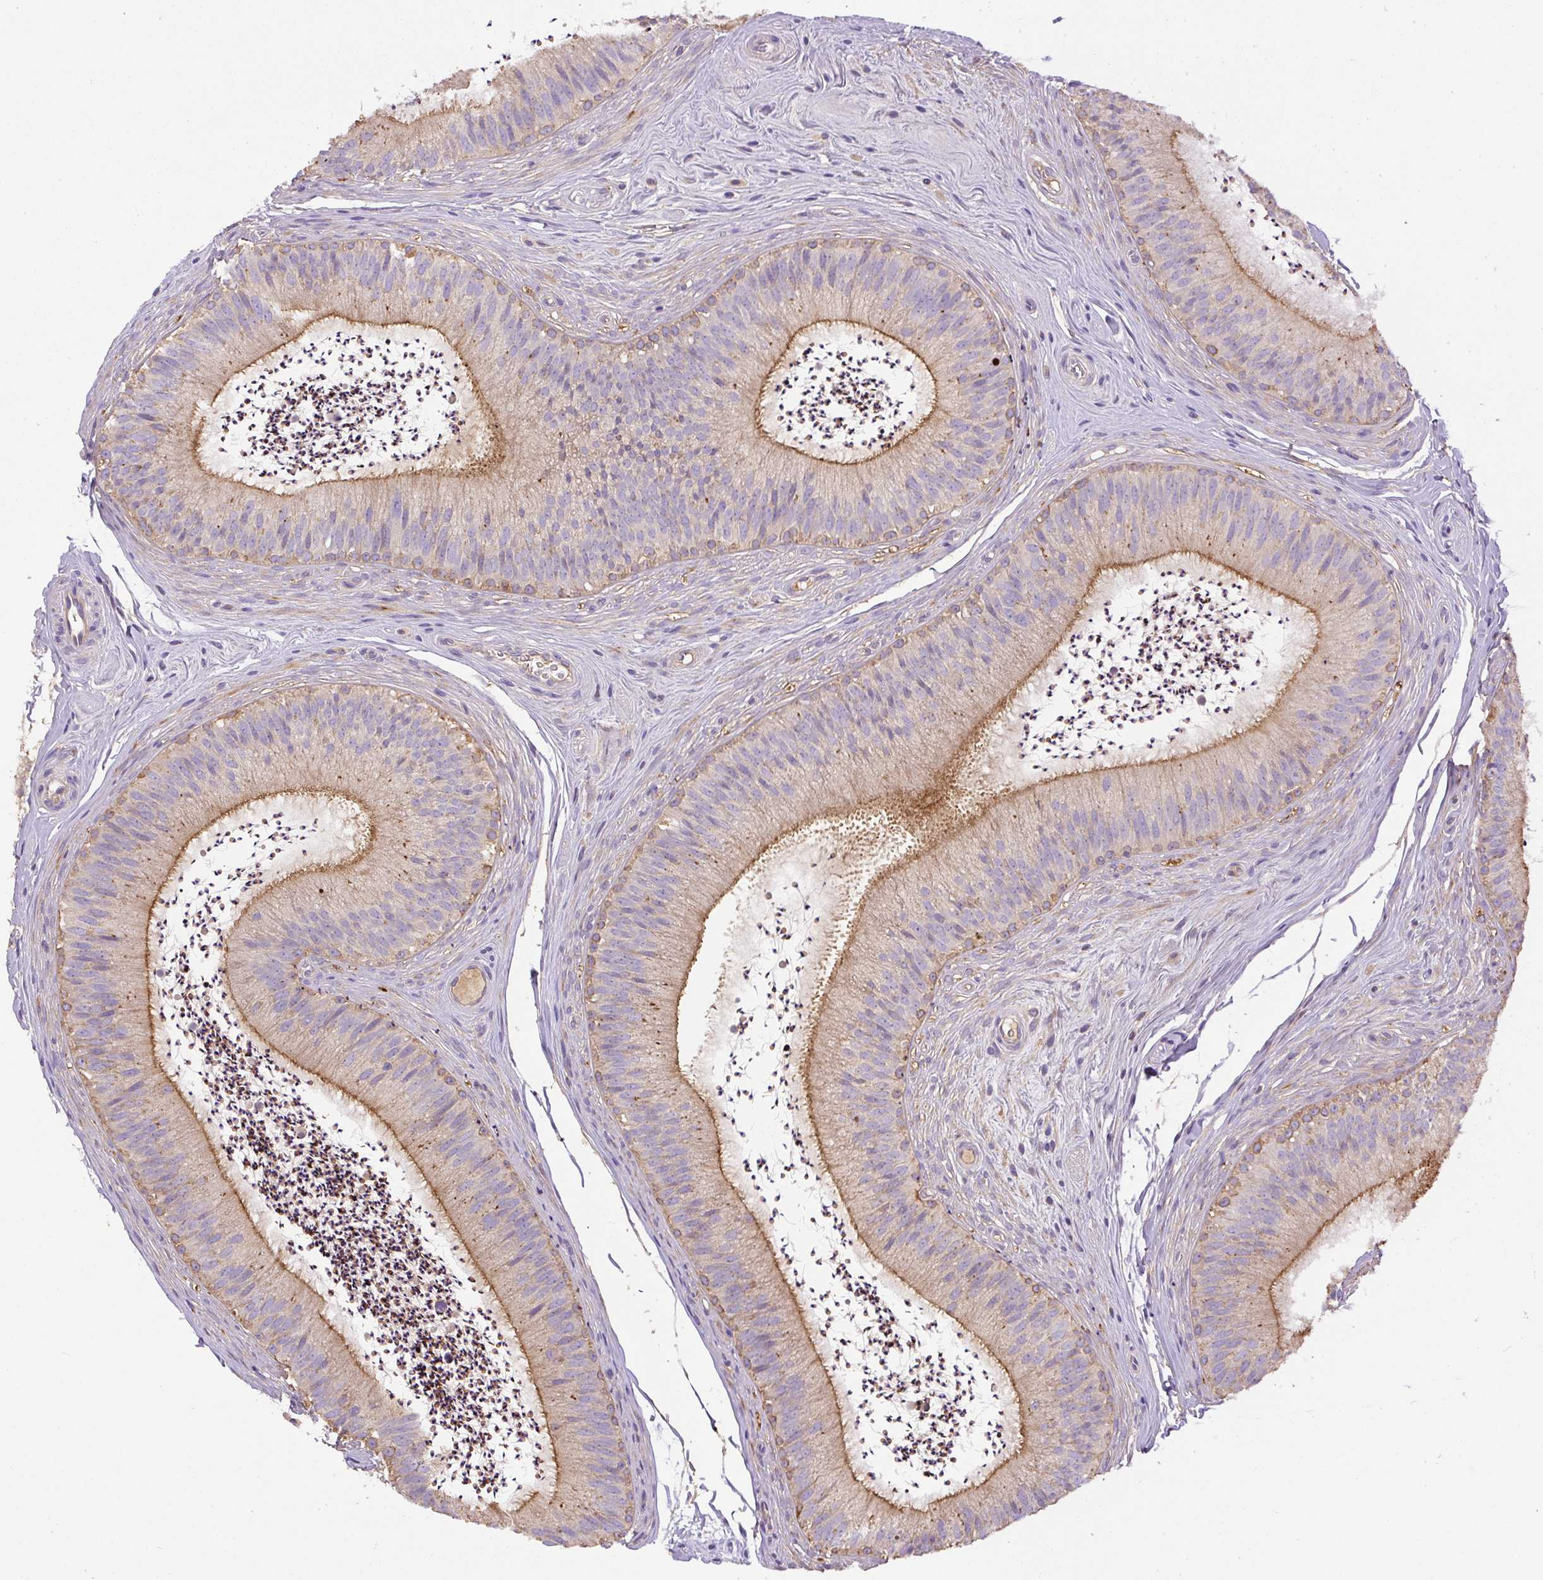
{"staining": {"intensity": "moderate", "quantity": "25%-75%", "location": "cytoplasmic/membranous"}, "tissue": "epididymis", "cell_type": "Glandular cells", "image_type": "normal", "snomed": [{"axis": "morphology", "description": "Normal tissue, NOS"}, {"axis": "topography", "description": "Epididymis"}], "caption": "Moderate cytoplasmic/membranous staining is seen in about 25%-75% of glandular cells in benign epididymis. (Stains: DAB (3,3'-diaminobenzidine) in brown, nuclei in blue, Microscopy: brightfield microscopy at high magnification).", "gene": "DAPK1", "patient": {"sex": "male", "age": 24}}